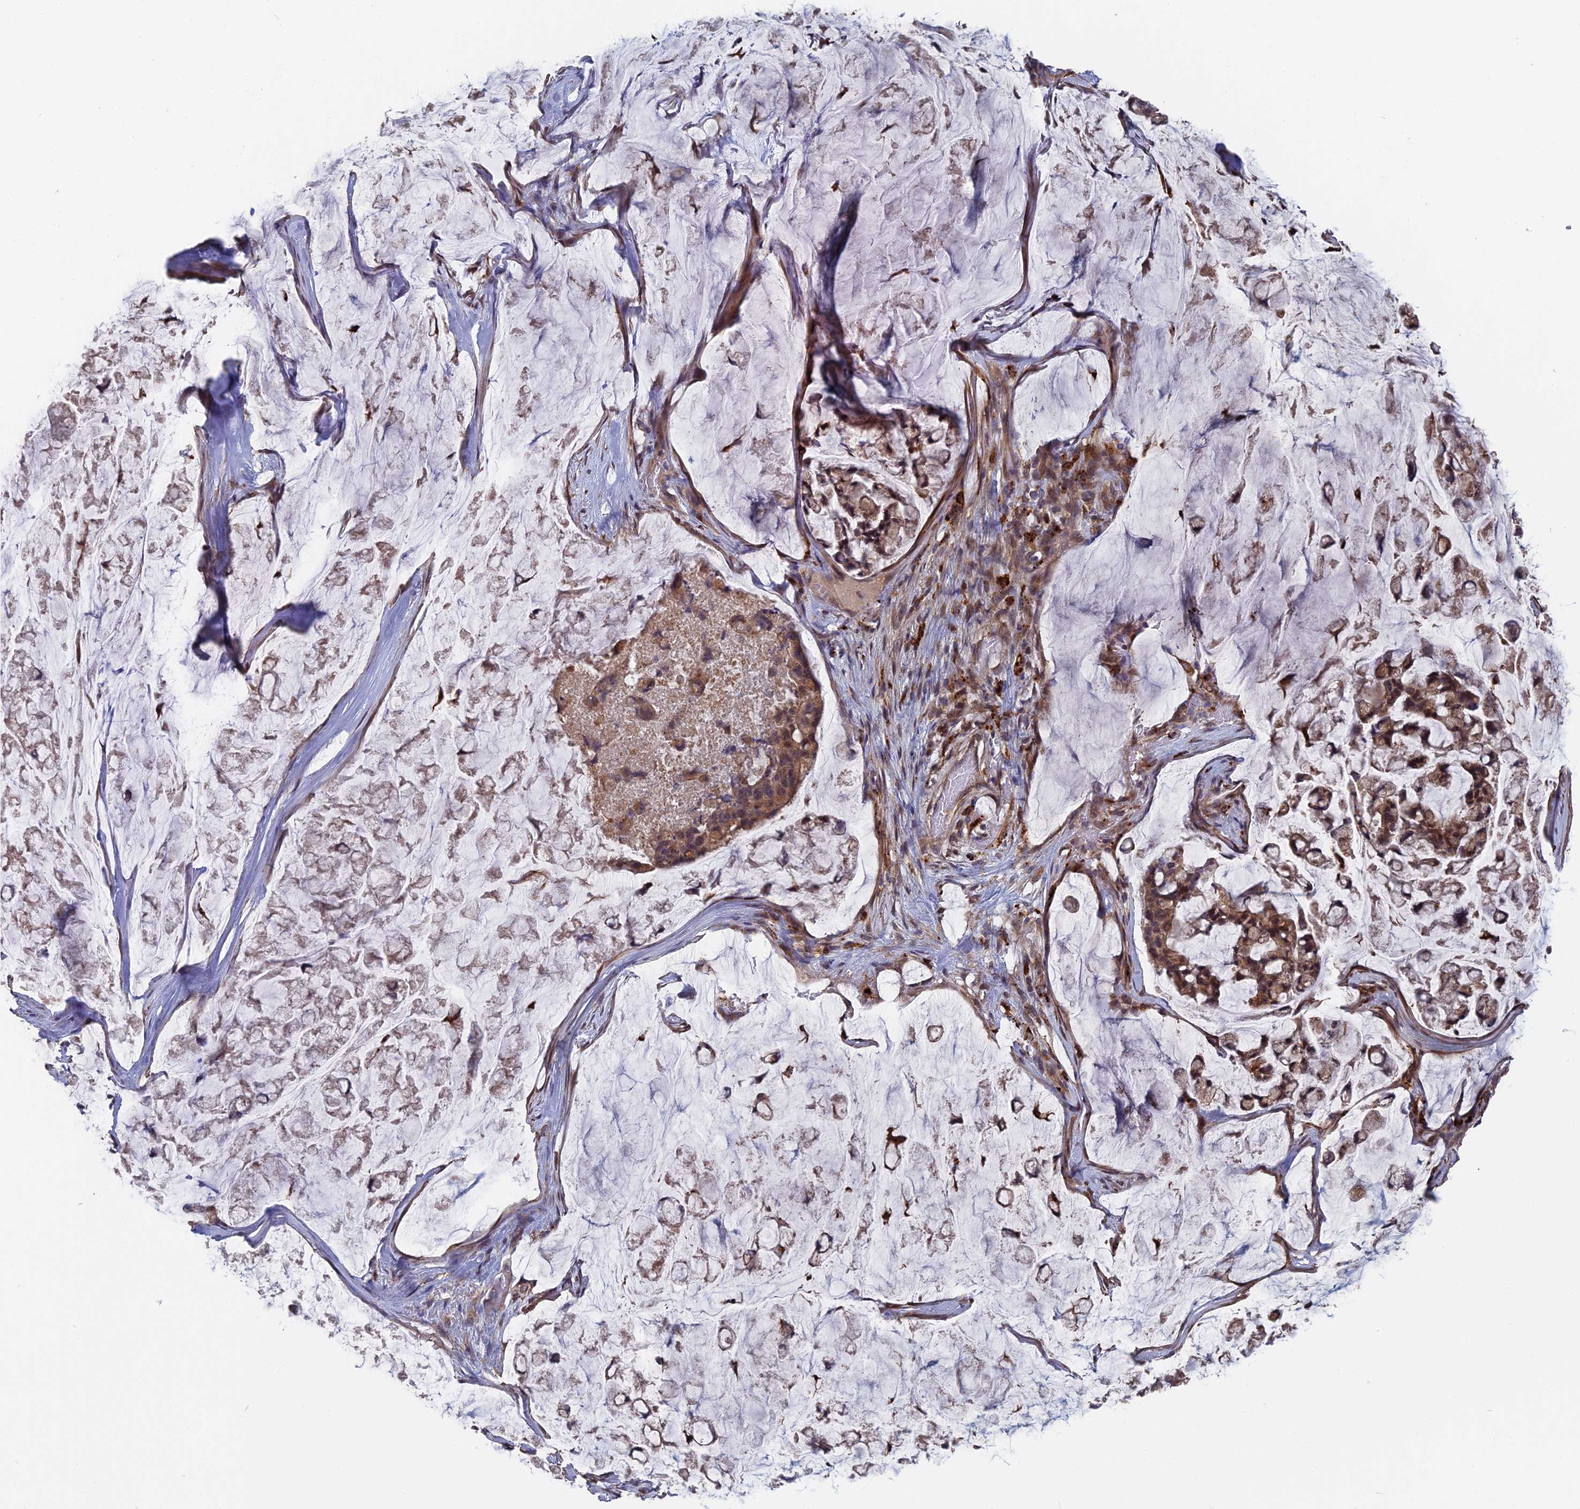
{"staining": {"intensity": "moderate", "quantity": ">75%", "location": "cytoplasmic/membranous,nuclear"}, "tissue": "stomach cancer", "cell_type": "Tumor cells", "image_type": "cancer", "snomed": [{"axis": "morphology", "description": "Adenocarcinoma, NOS"}, {"axis": "topography", "description": "Stomach, lower"}], "caption": "Stomach adenocarcinoma tissue reveals moderate cytoplasmic/membranous and nuclear expression in about >75% of tumor cells, visualized by immunohistochemistry. The staining was performed using DAB (3,3'-diaminobenzidine), with brown indicating positive protein expression. Nuclei are stained blue with hematoxylin.", "gene": "TELO2", "patient": {"sex": "male", "age": 67}}